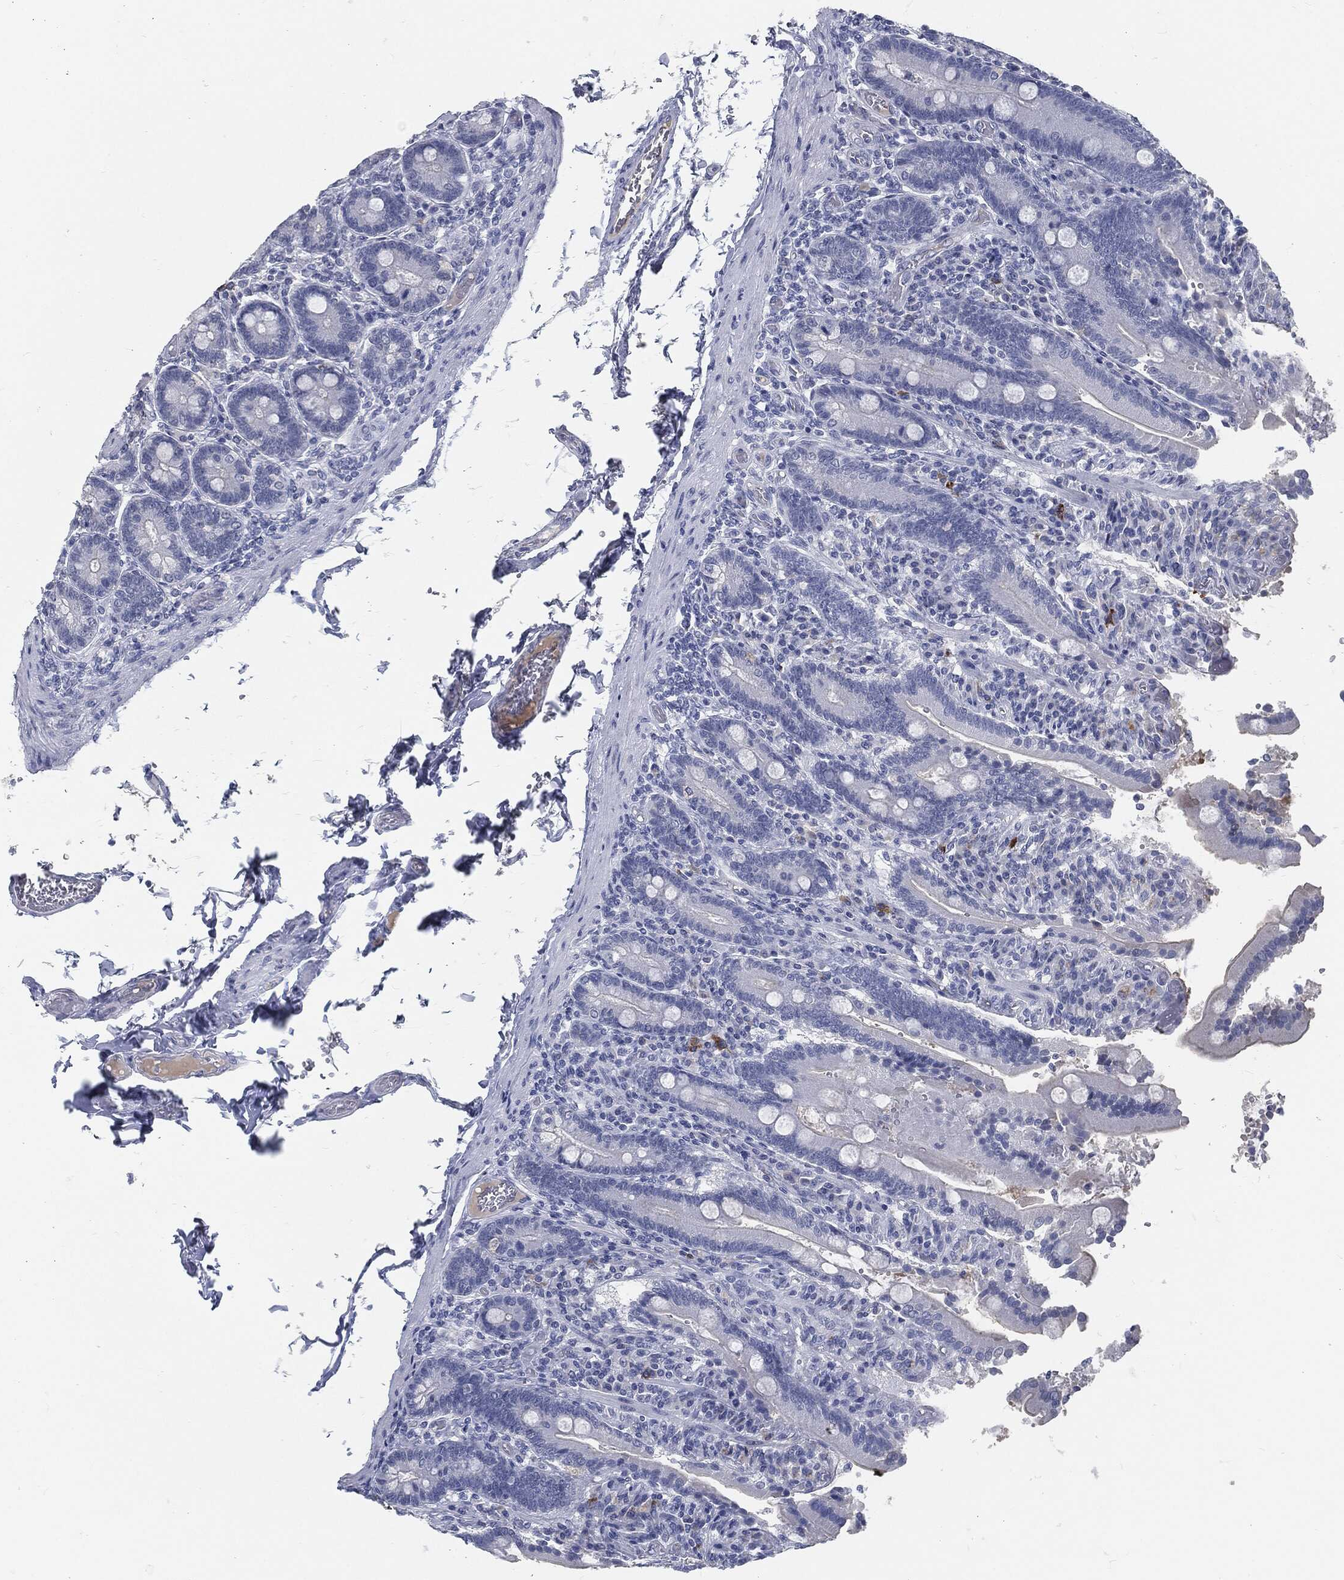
{"staining": {"intensity": "negative", "quantity": "none", "location": "none"}, "tissue": "duodenum", "cell_type": "Glandular cells", "image_type": "normal", "snomed": [{"axis": "morphology", "description": "Normal tissue, NOS"}, {"axis": "topography", "description": "Duodenum"}], "caption": "The immunohistochemistry photomicrograph has no significant expression in glandular cells of duodenum. (Immunohistochemistry (ihc), brightfield microscopy, high magnification).", "gene": "MST1", "patient": {"sex": "female", "age": 62}}